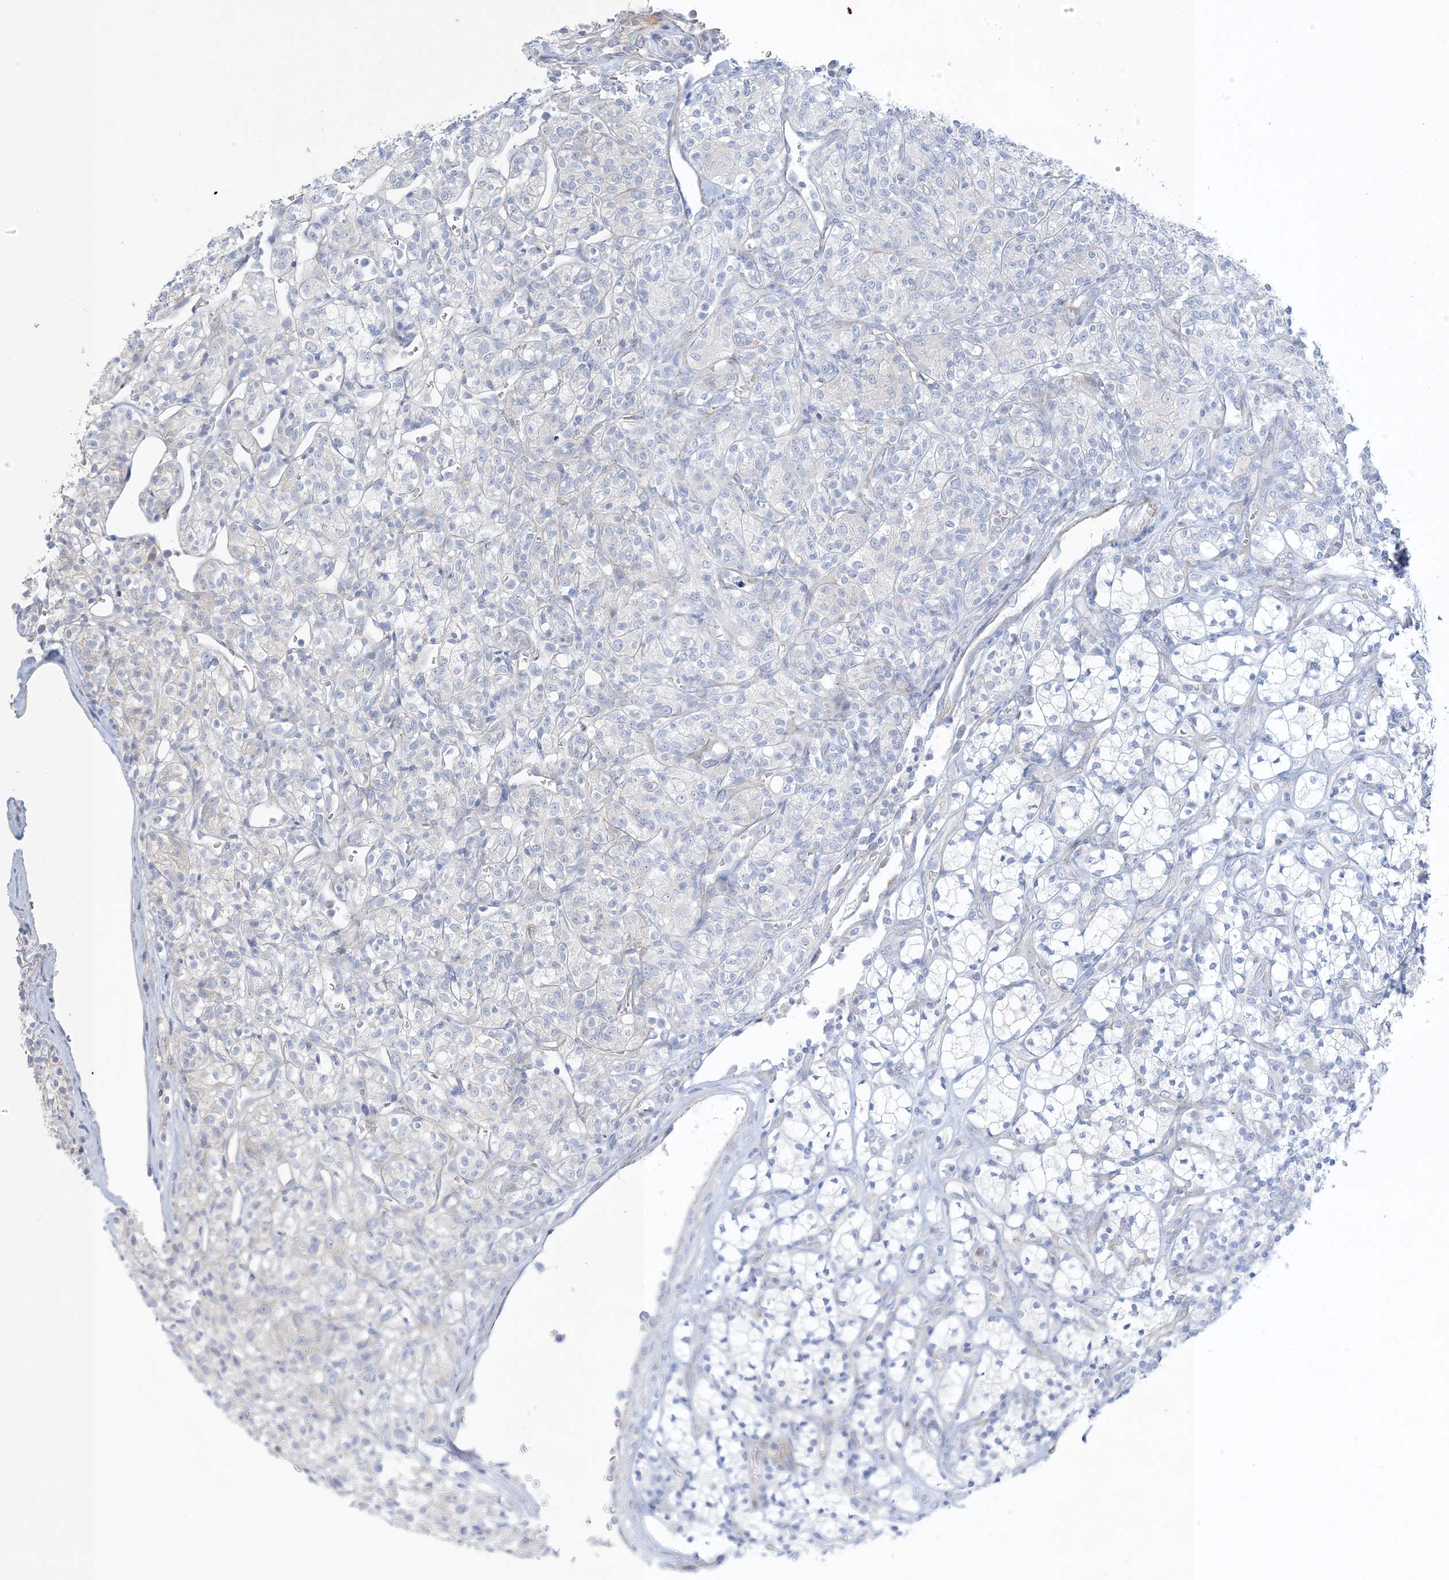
{"staining": {"intensity": "negative", "quantity": "none", "location": "none"}, "tissue": "renal cancer", "cell_type": "Tumor cells", "image_type": "cancer", "snomed": [{"axis": "morphology", "description": "Adenocarcinoma, NOS"}, {"axis": "topography", "description": "Kidney"}], "caption": "This is a micrograph of IHC staining of renal cancer (adenocarcinoma), which shows no expression in tumor cells.", "gene": "XIRP2", "patient": {"sex": "male", "age": 77}}